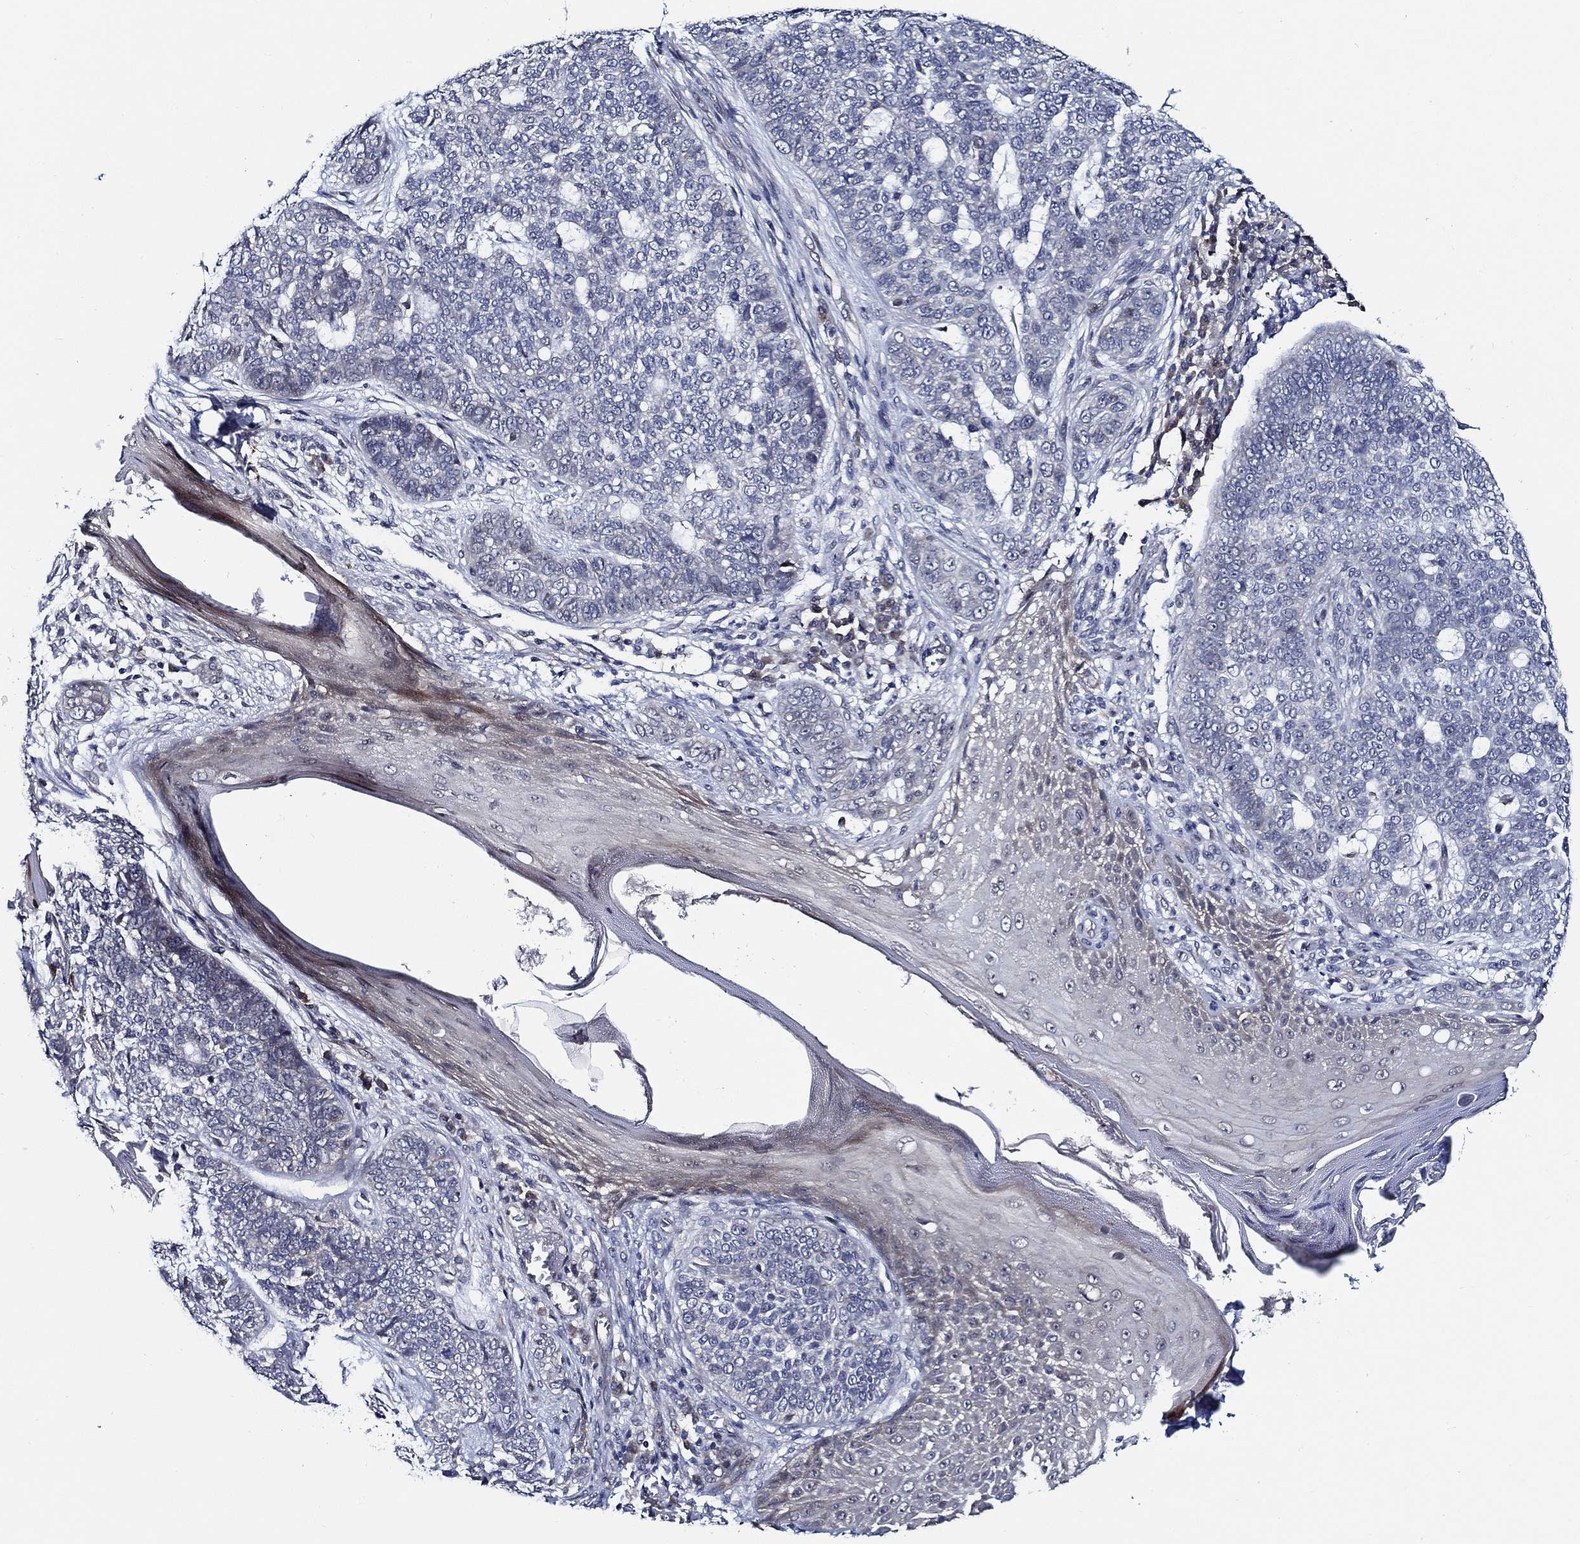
{"staining": {"intensity": "negative", "quantity": "none", "location": "none"}, "tissue": "skin cancer", "cell_type": "Tumor cells", "image_type": "cancer", "snomed": [{"axis": "morphology", "description": "Basal cell carcinoma"}, {"axis": "topography", "description": "Skin"}], "caption": "IHC histopathology image of skin basal cell carcinoma stained for a protein (brown), which demonstrates no staining in tumor cells.", "gene": "C8orf48", "patient": {"sex": "female", "age": 69}}